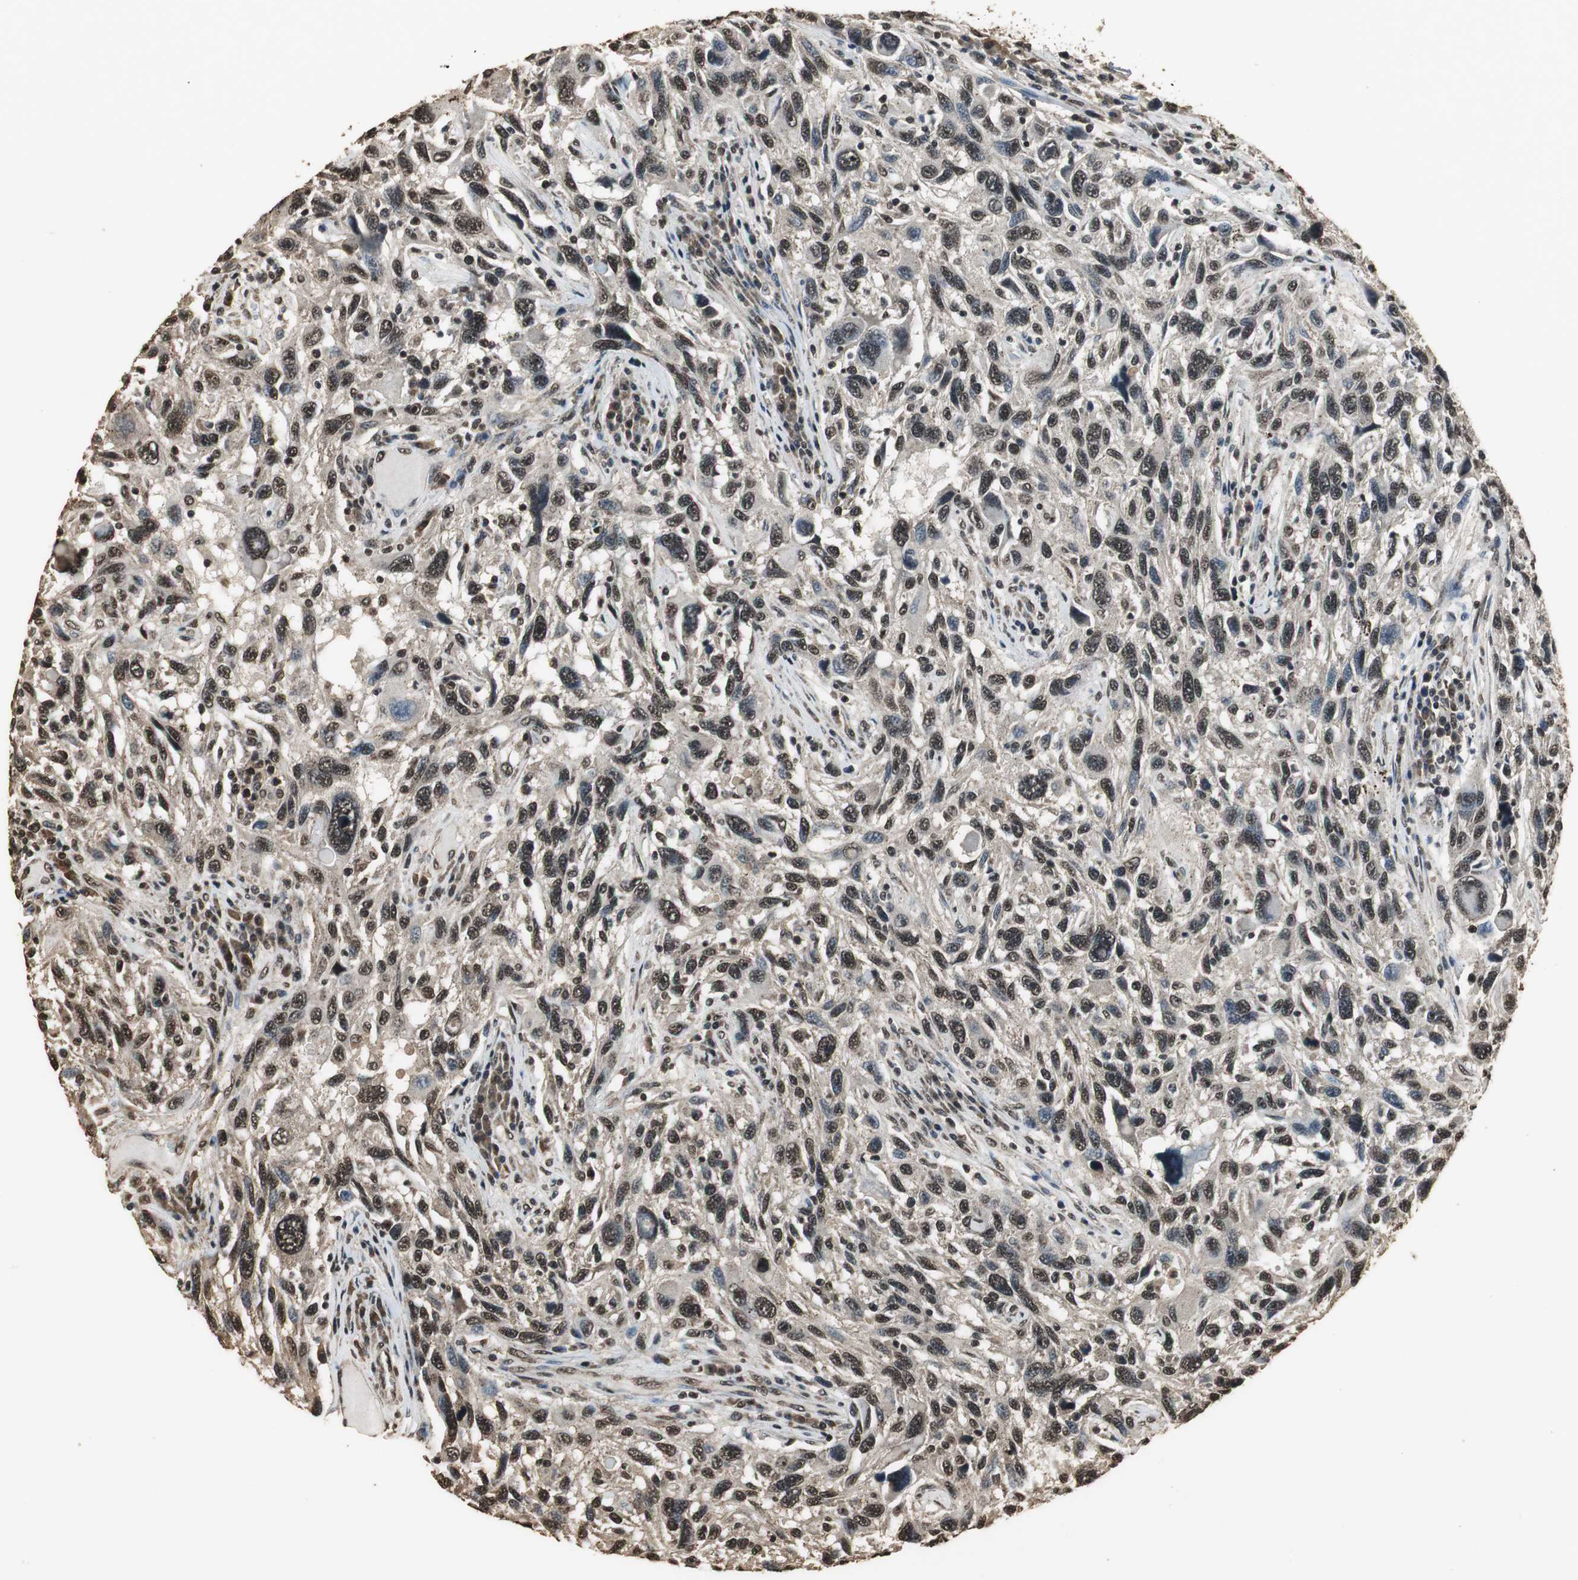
{"staining": {"intensity": "moderate", "quantity": ">75%", "location": "cytoplasmic/membranous,nuclear"}, "tissue": "melanoma", "cell_type": "Tumor cells", "image_type": "cancer", "snomed": [{"axis": "morphology", "description": "Malignant melanoma, NOS"}, {"axis": "topography", "description": "Skin"}], "caption": "Immunohistochemical staining of human malignant melanoma demonstrates moderate cytoplasmic/membranous and nuclear protein staining in about >75% of tumor cells. (DAB IHC with brightfield microscopy, high magnification).", "gene": "PPP1R13B", "patient": {"sex": "male", "age": 53}}